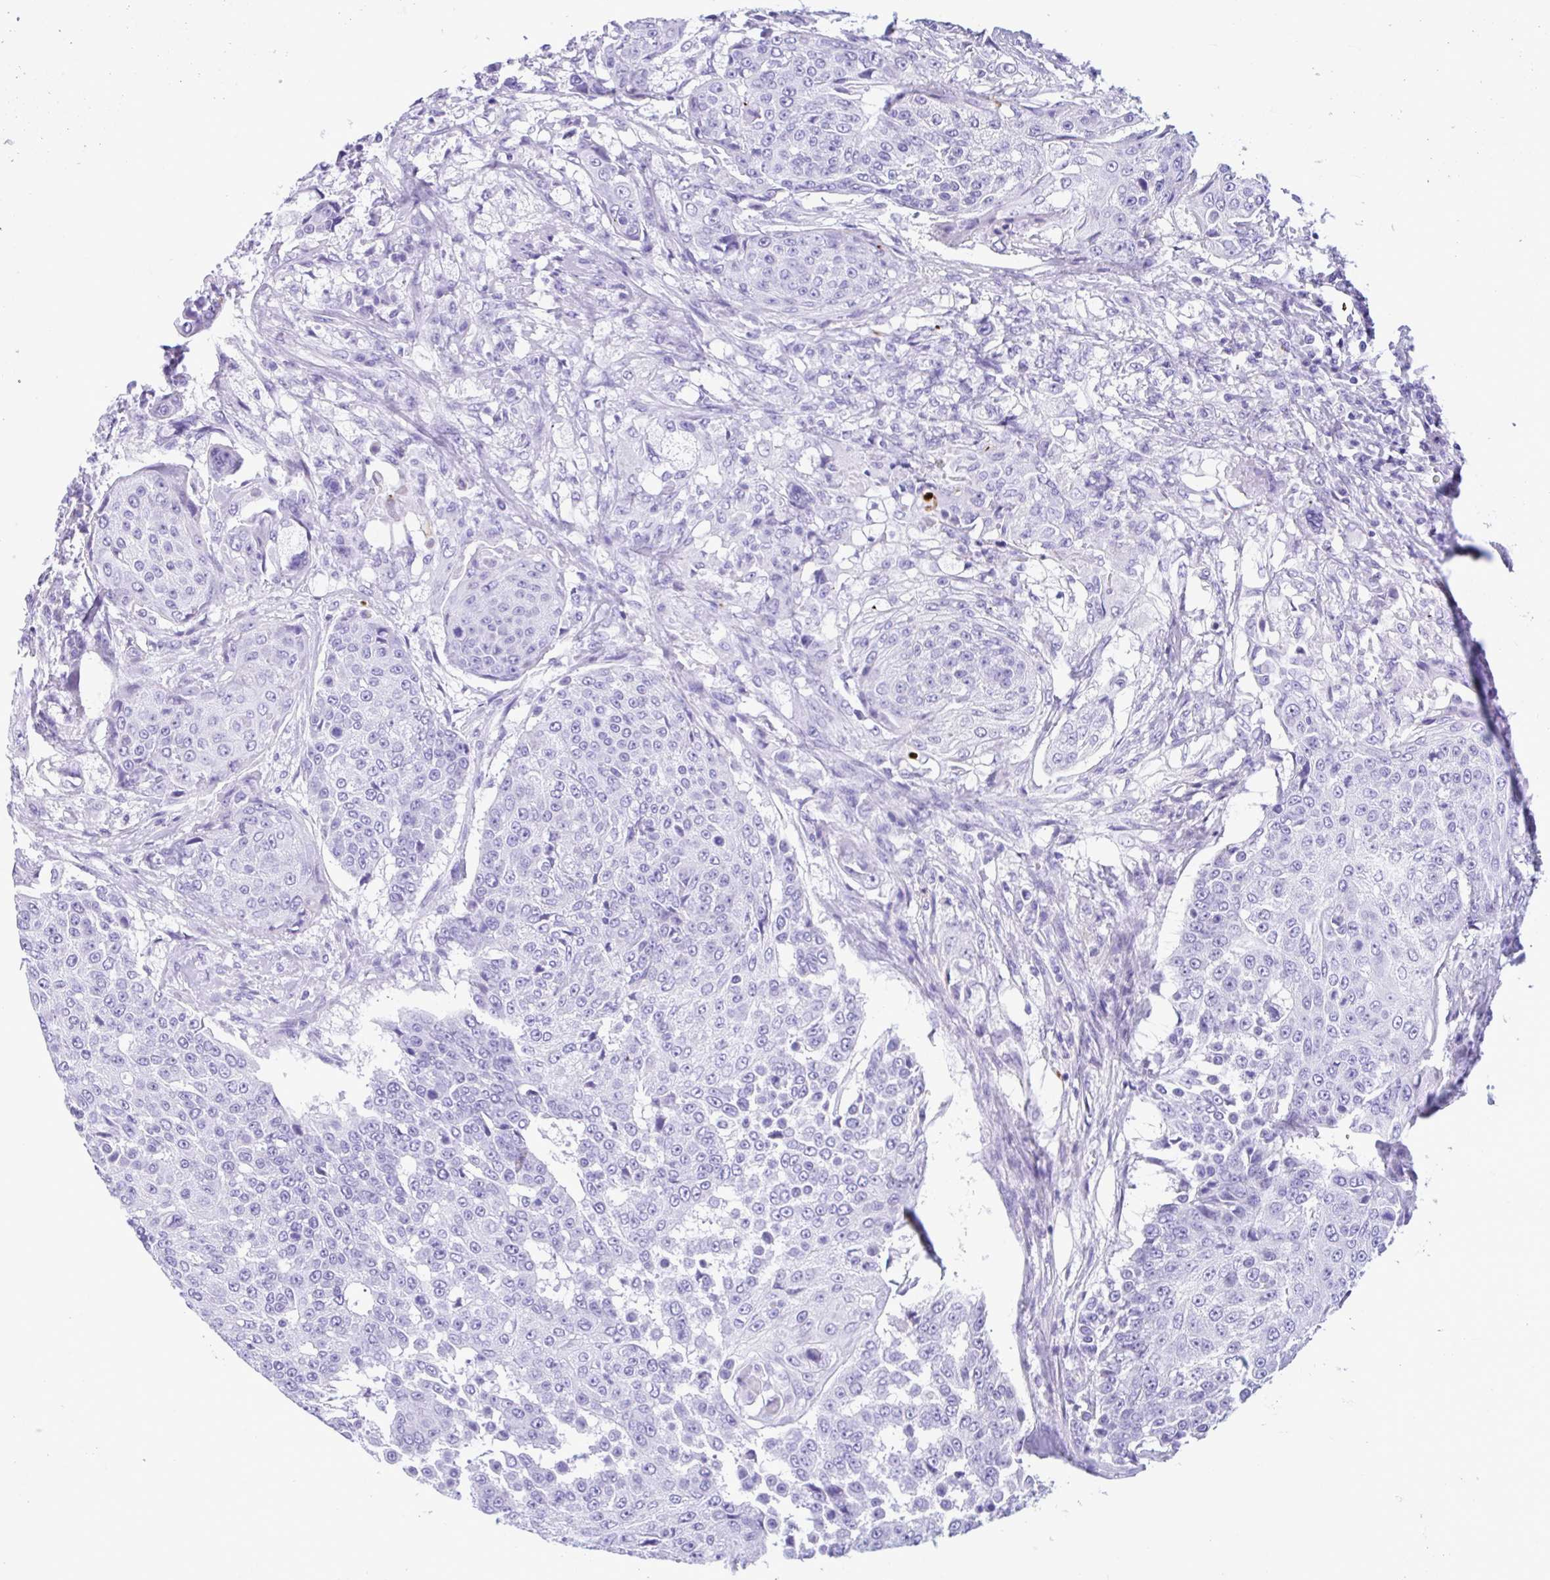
{"staining": {"intensity": "negative", "quantity": "none", "location": "none"}, "tissue": "urothelial cancer", "cell_type": "Tumor cells", "image_type": "cancer", "snomed": [{"axis": "morphology", "description": "Urothelial carcinoma, High grade"}, {"axis": "topography", "description": "Urinary bladder"}], "caption": "Tumor cells show no significant expression in urothelial cancer.", "gene": "OR4N4", "patient": {"sex": "female", "age": 63}}